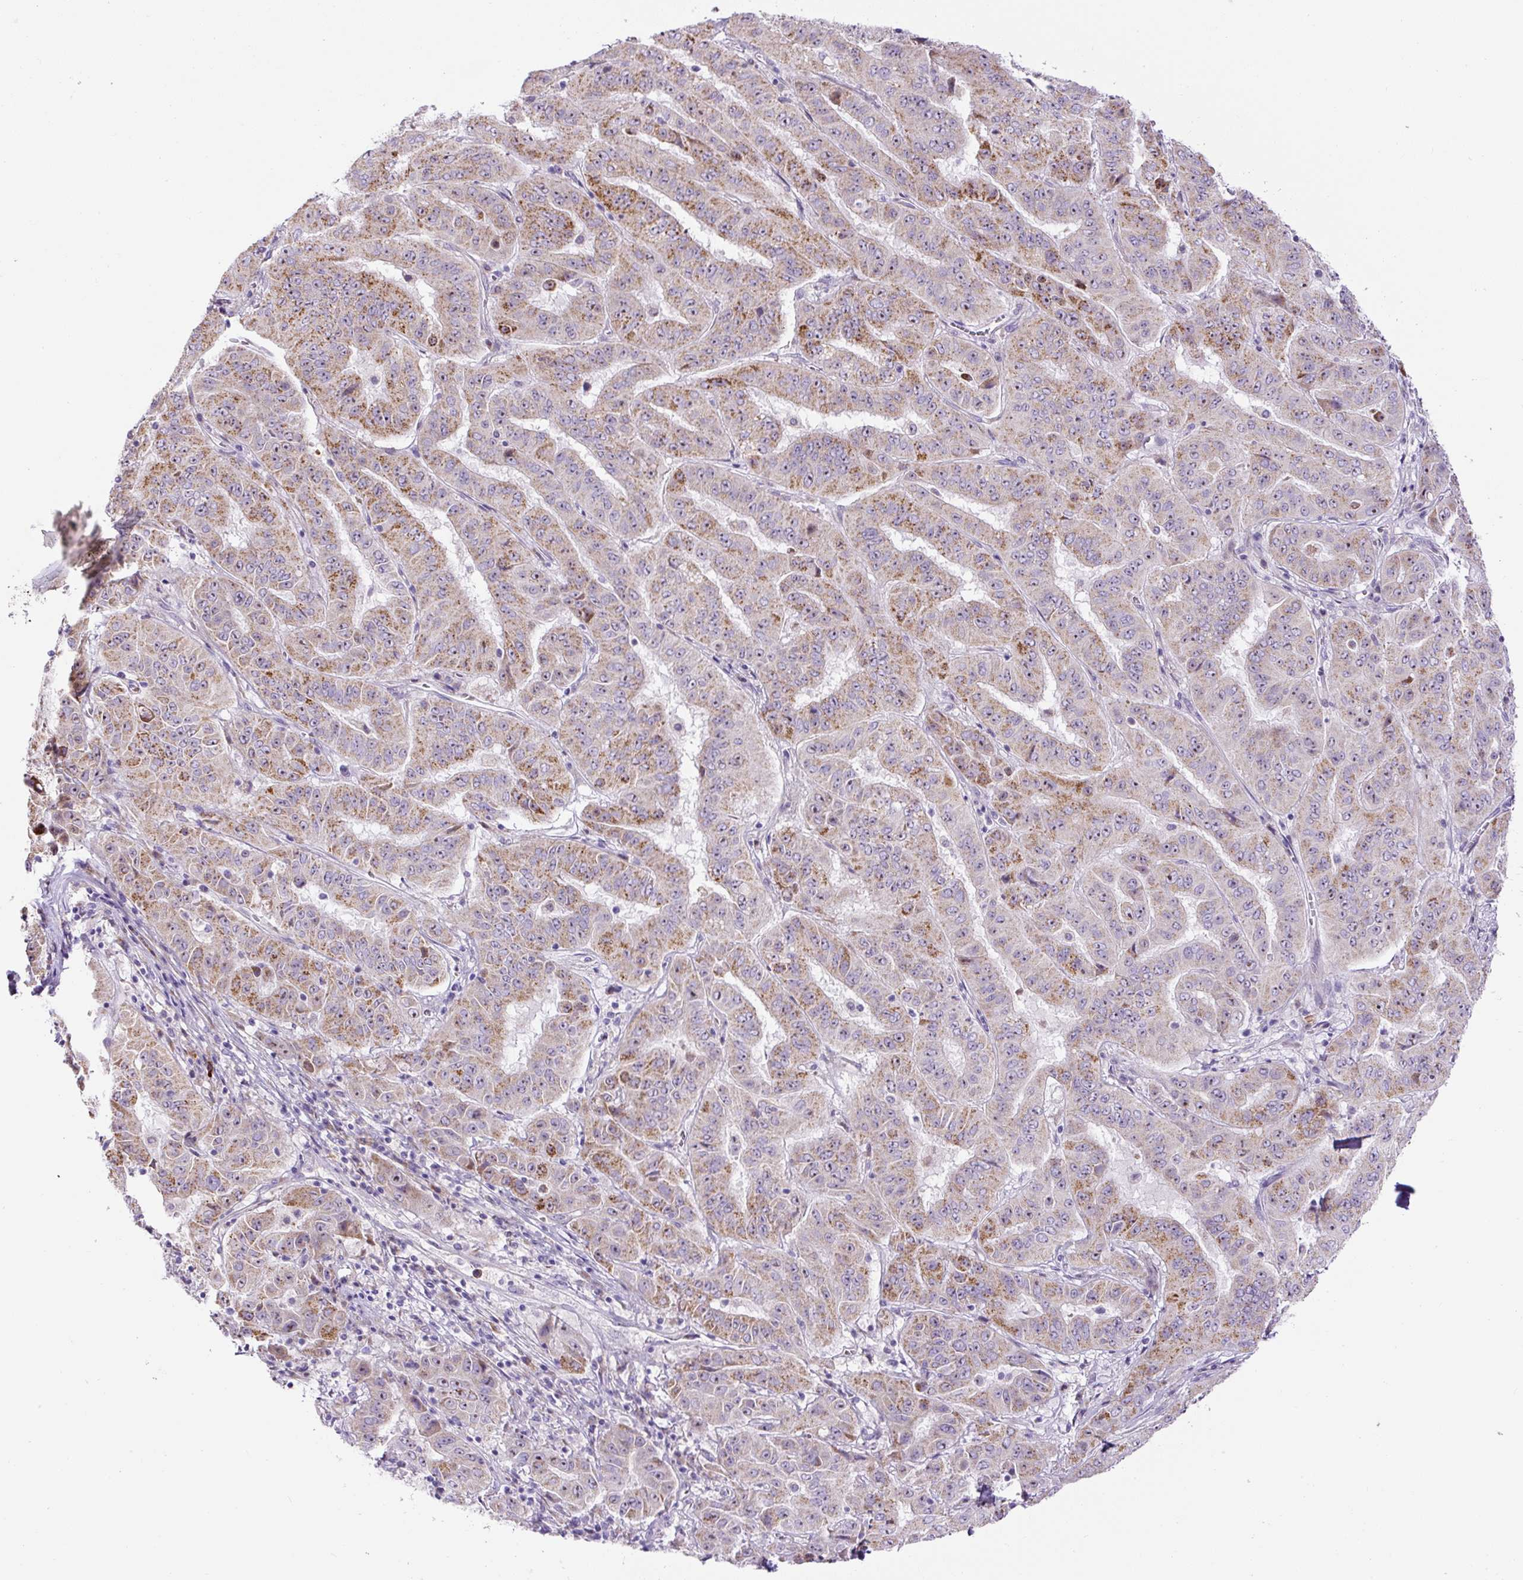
{"staining": {"intensity": "moderate", "quantity": ">75%", "location": "cytoplasmic/membranous"}, "tissue": "pancreatic cancer", "cell_type": "Tumor cells", "image_type": "cancer", "snomed": [{"axis": "morphology", "description": "Adenocarcinoma, NOS"}, {"axis": "topography", "description": "Pancreas"}], "caption": "Moderate cytoplasmic/membranous protein positivity is present in about >75% of tumor cells in pancreatic adenocarcinoma.", "gene": "ZNF596", "patient": {"sex": "male", "age": 63}}